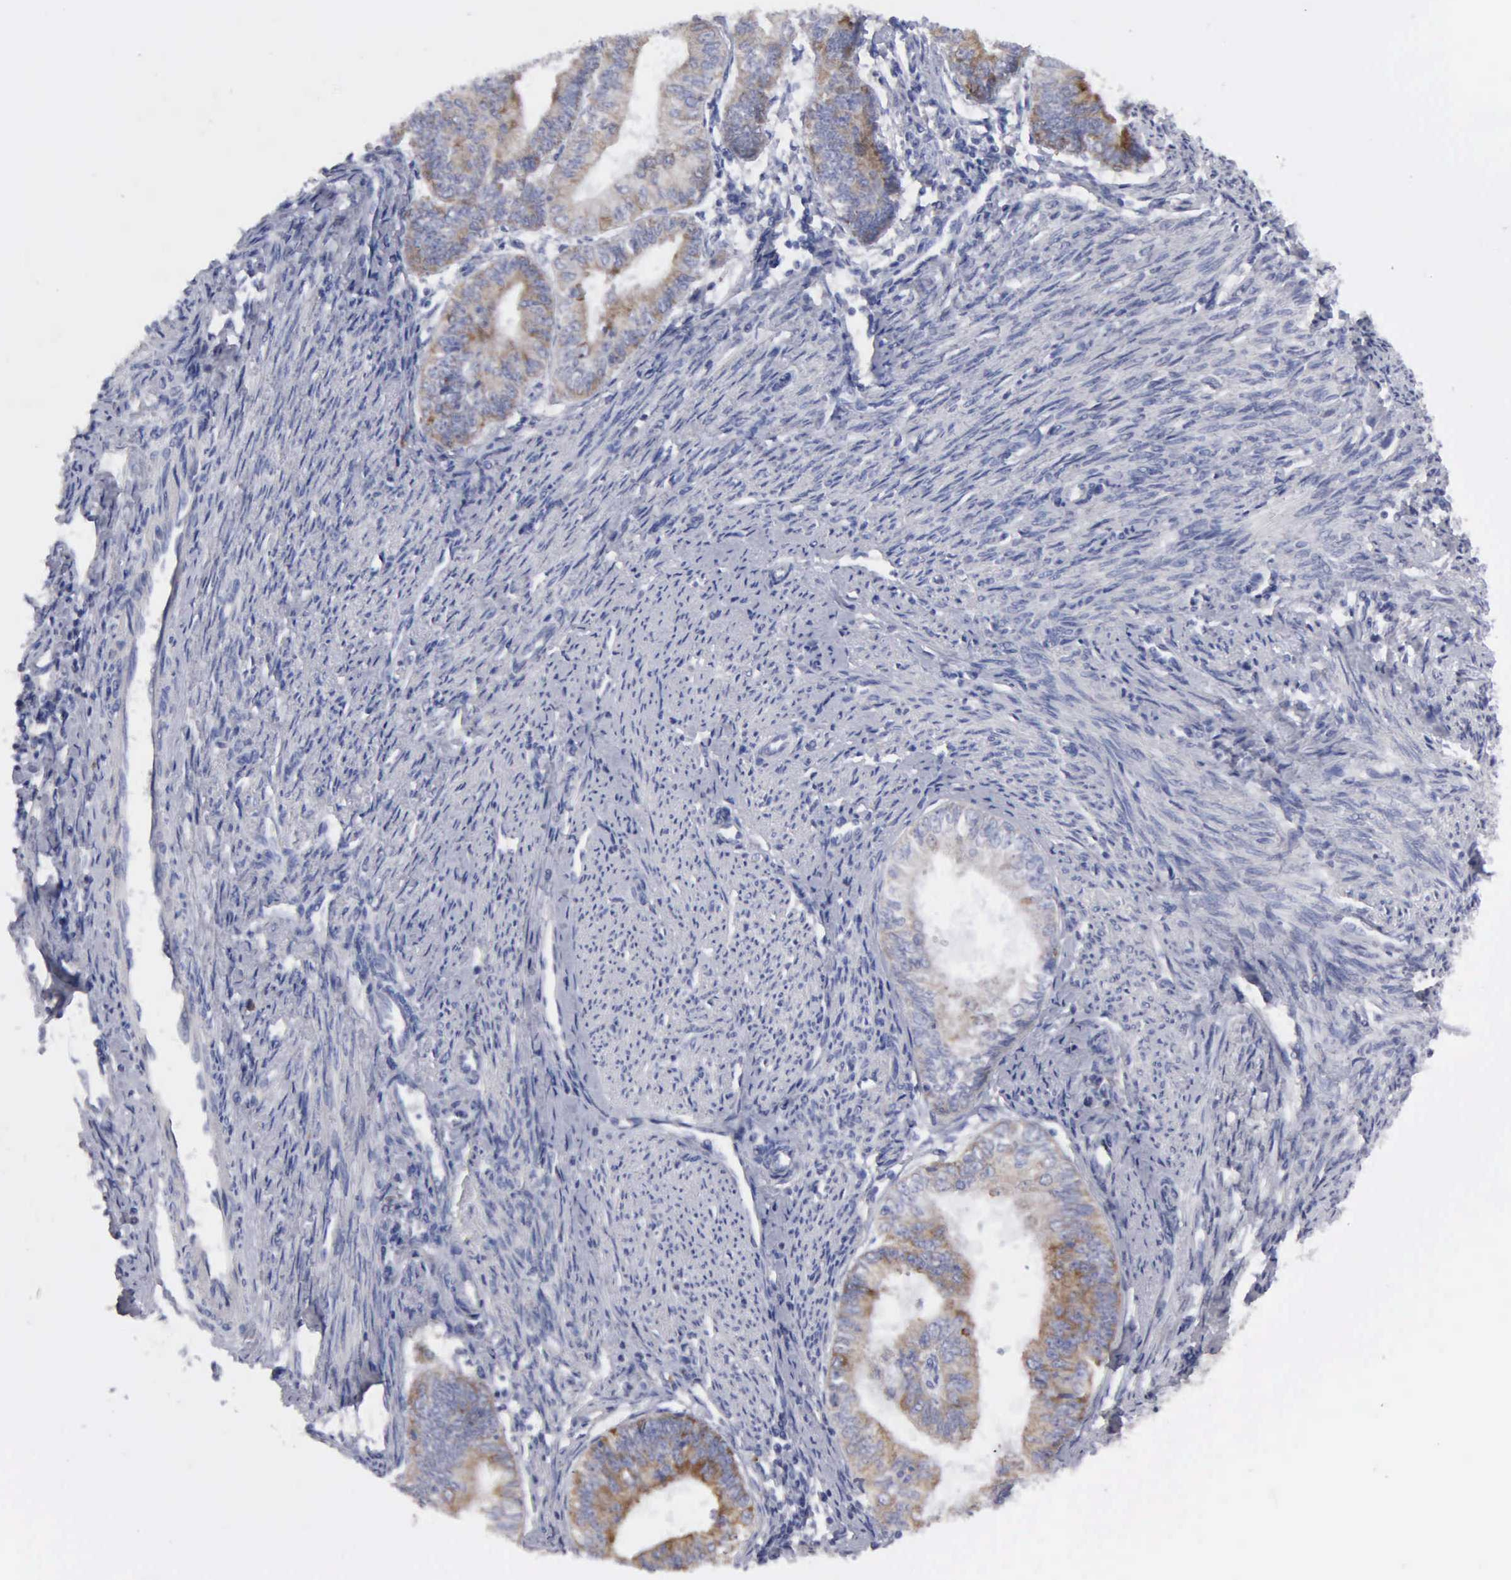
{"staining": {"intensity": "moderate", "quantity": "25%-75%", "location": "cytoplasmic/membranous"}, "tissue": "endometrial cancer", "cell_type": "Tumor cells", "image_type": "cancer", "snomed": [{"axis": "morphology", "description": "Adenocarcinoma, NOS"}, {"axis": "topography", "description": "Endometrium"}], "caption": "Endometrial cancer tissue exhibits moderate cytoplasmic/membranous positivity in approximately 25%-75% of tumor cells, visualized by immunohistochemistry.", "gene": "TXLNG", "patient": {"sex": "female", "age": 66}}